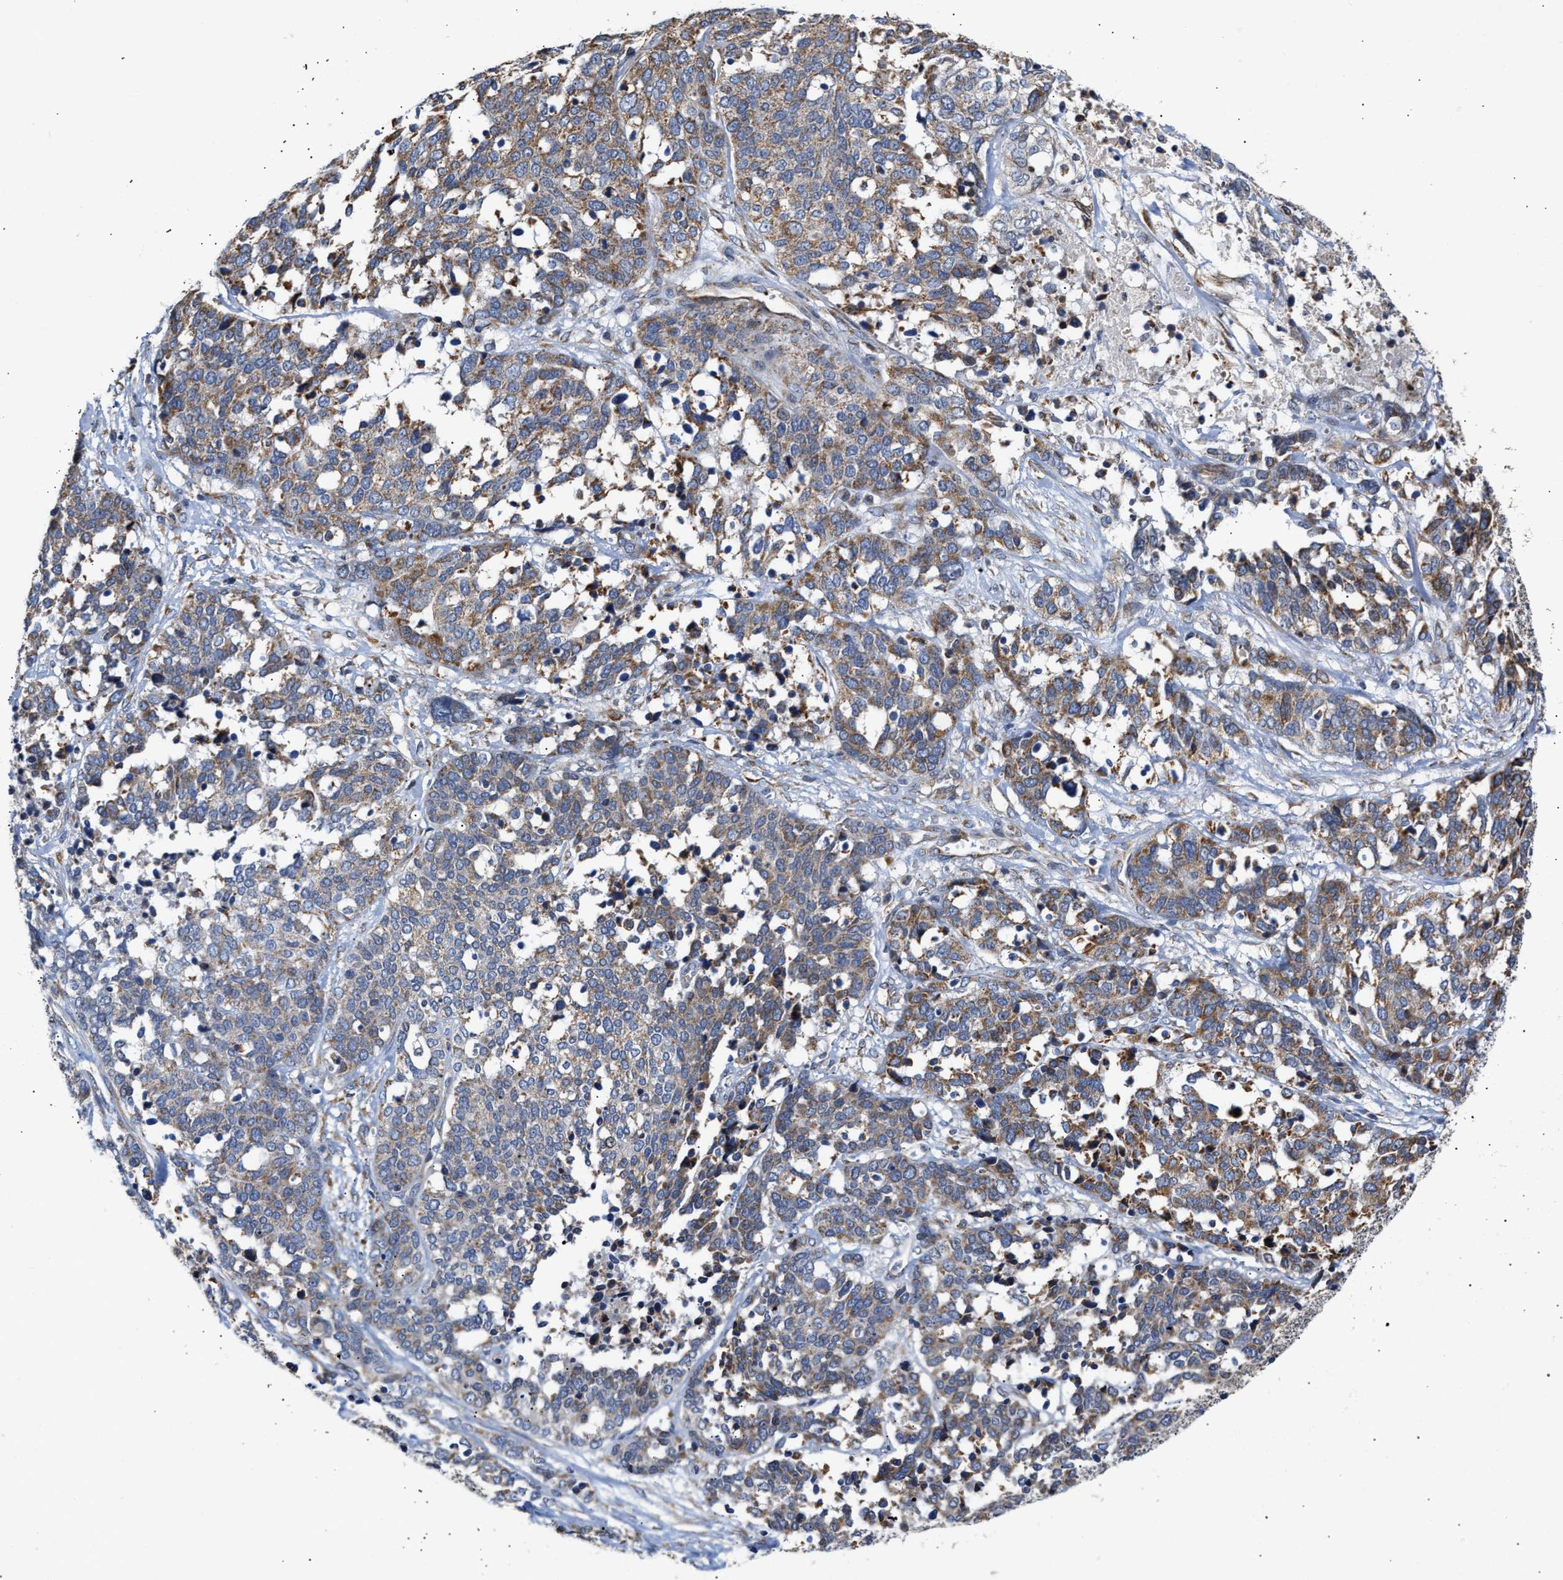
{"staining": {"intensity": "moderate", "quantity": ">75%", "location": "cytoplasmic/membranous"}, "tissue": "ovarian cancer", "cell_type": "Tumor cells", "image_type": "cancer", "snomed": [{"axis": "morphology", "description": "Cystadenocarcinoma, serous, NOS"}, {"axis": "topography", "description": "Ovary"}], "caption": "DAB immunohistochemical staining of ovarian serous cystadenocarcinoma reveals moderate cytoplasmic/membranous protein expression in about >75% of tumor cells.", "gene": "MALSU1", "patient": {"sex": "female", "age": 44}}